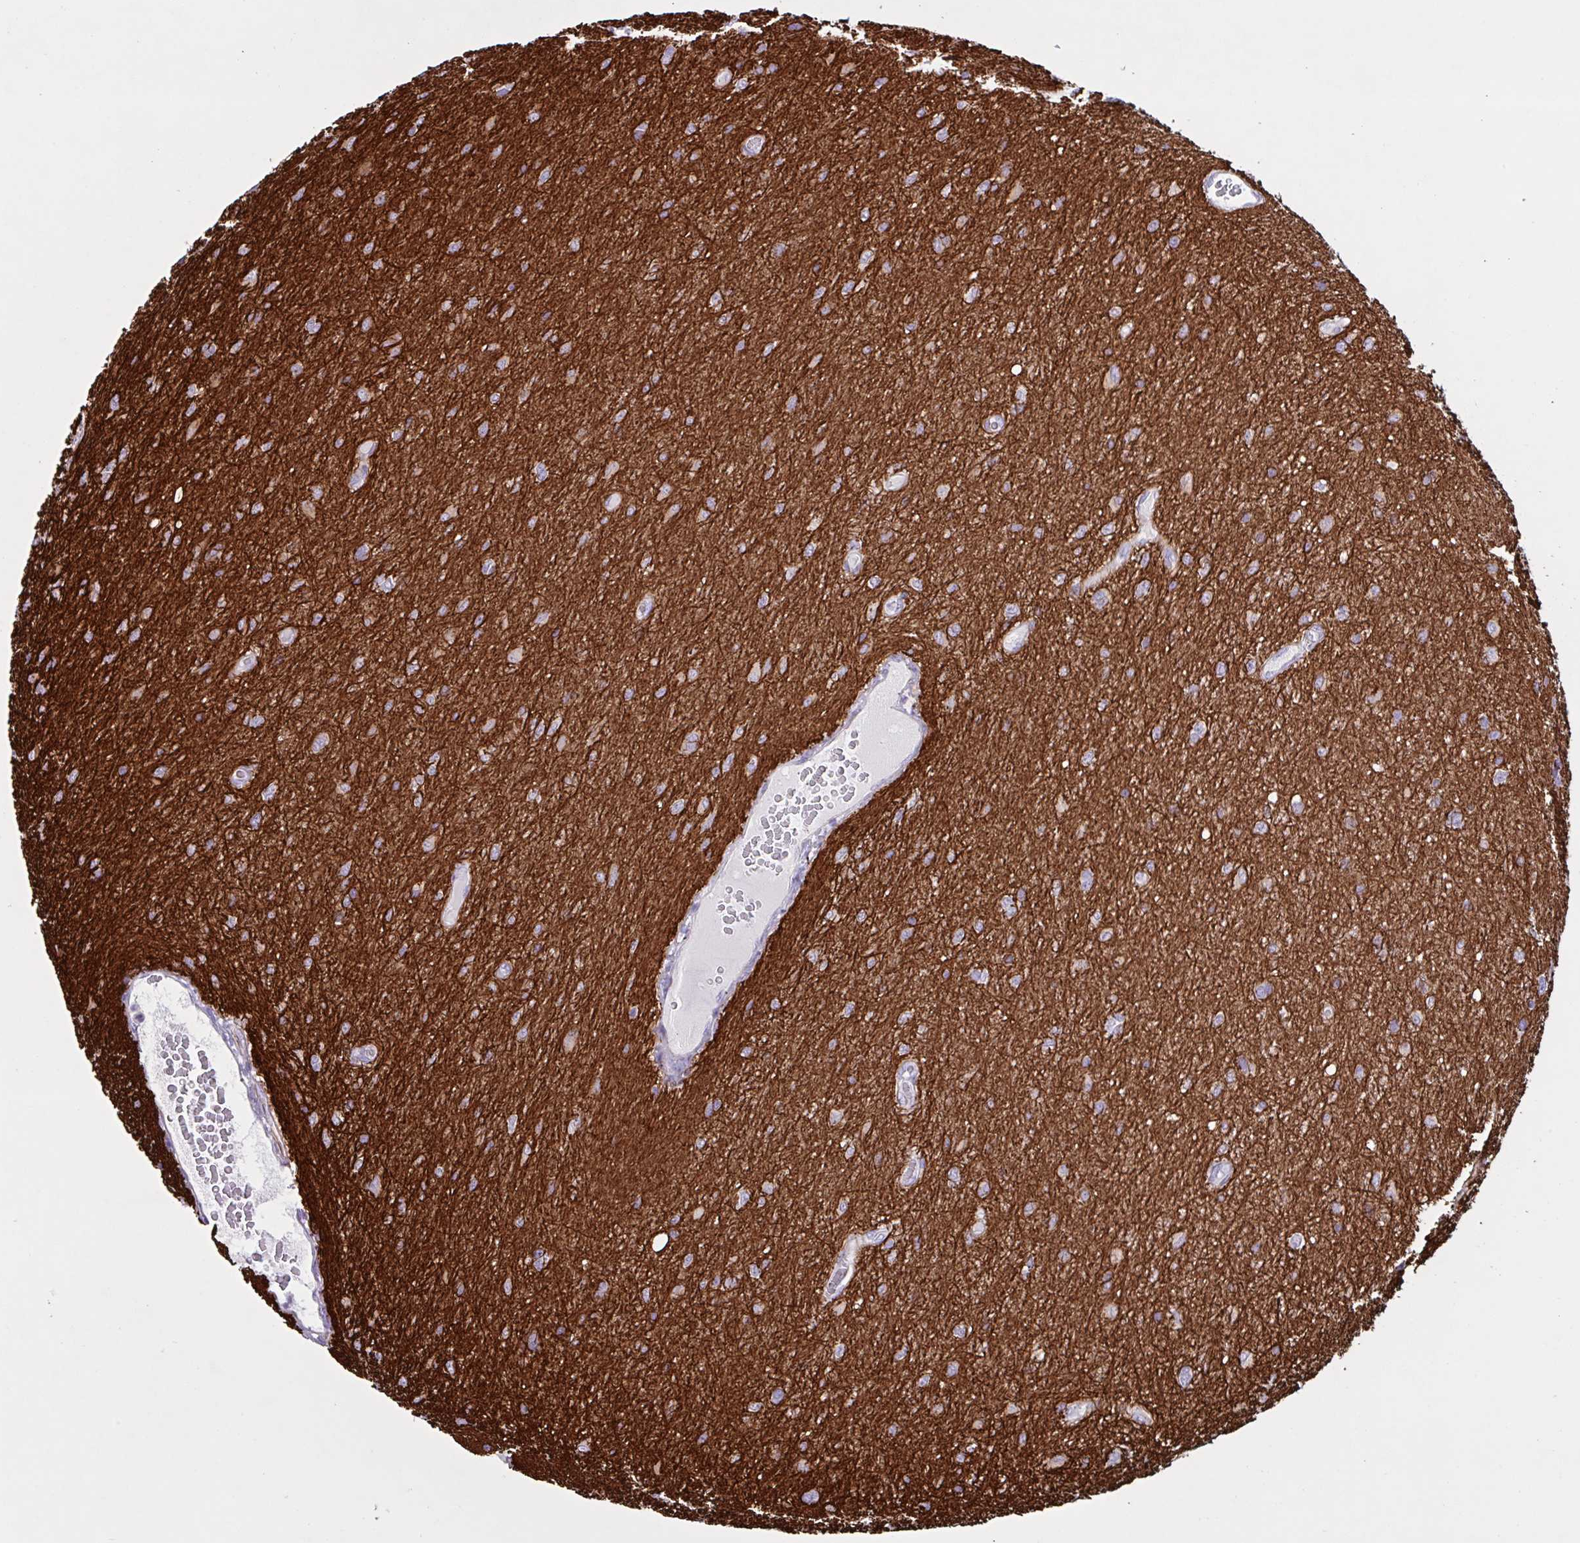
{"staining": {"intensity": "negative", "quantity": "none", "location": "none"}, "tissue": "glioma", "cell_type": "Tumor cells", "image_type": "cancer", "snomed": [{"axis": "morphology", "description": "Glioma, malignant, Low grade"}, {"axis": "topography", "description": "Cerebellum"}], "caption": "Human malignant glioma (low-grade) stained for a protein using immunohistochemistry displays no expression in tumor cells.", "gene": "TMEM86B", "patient": {"sex": "female", "age": 5}}